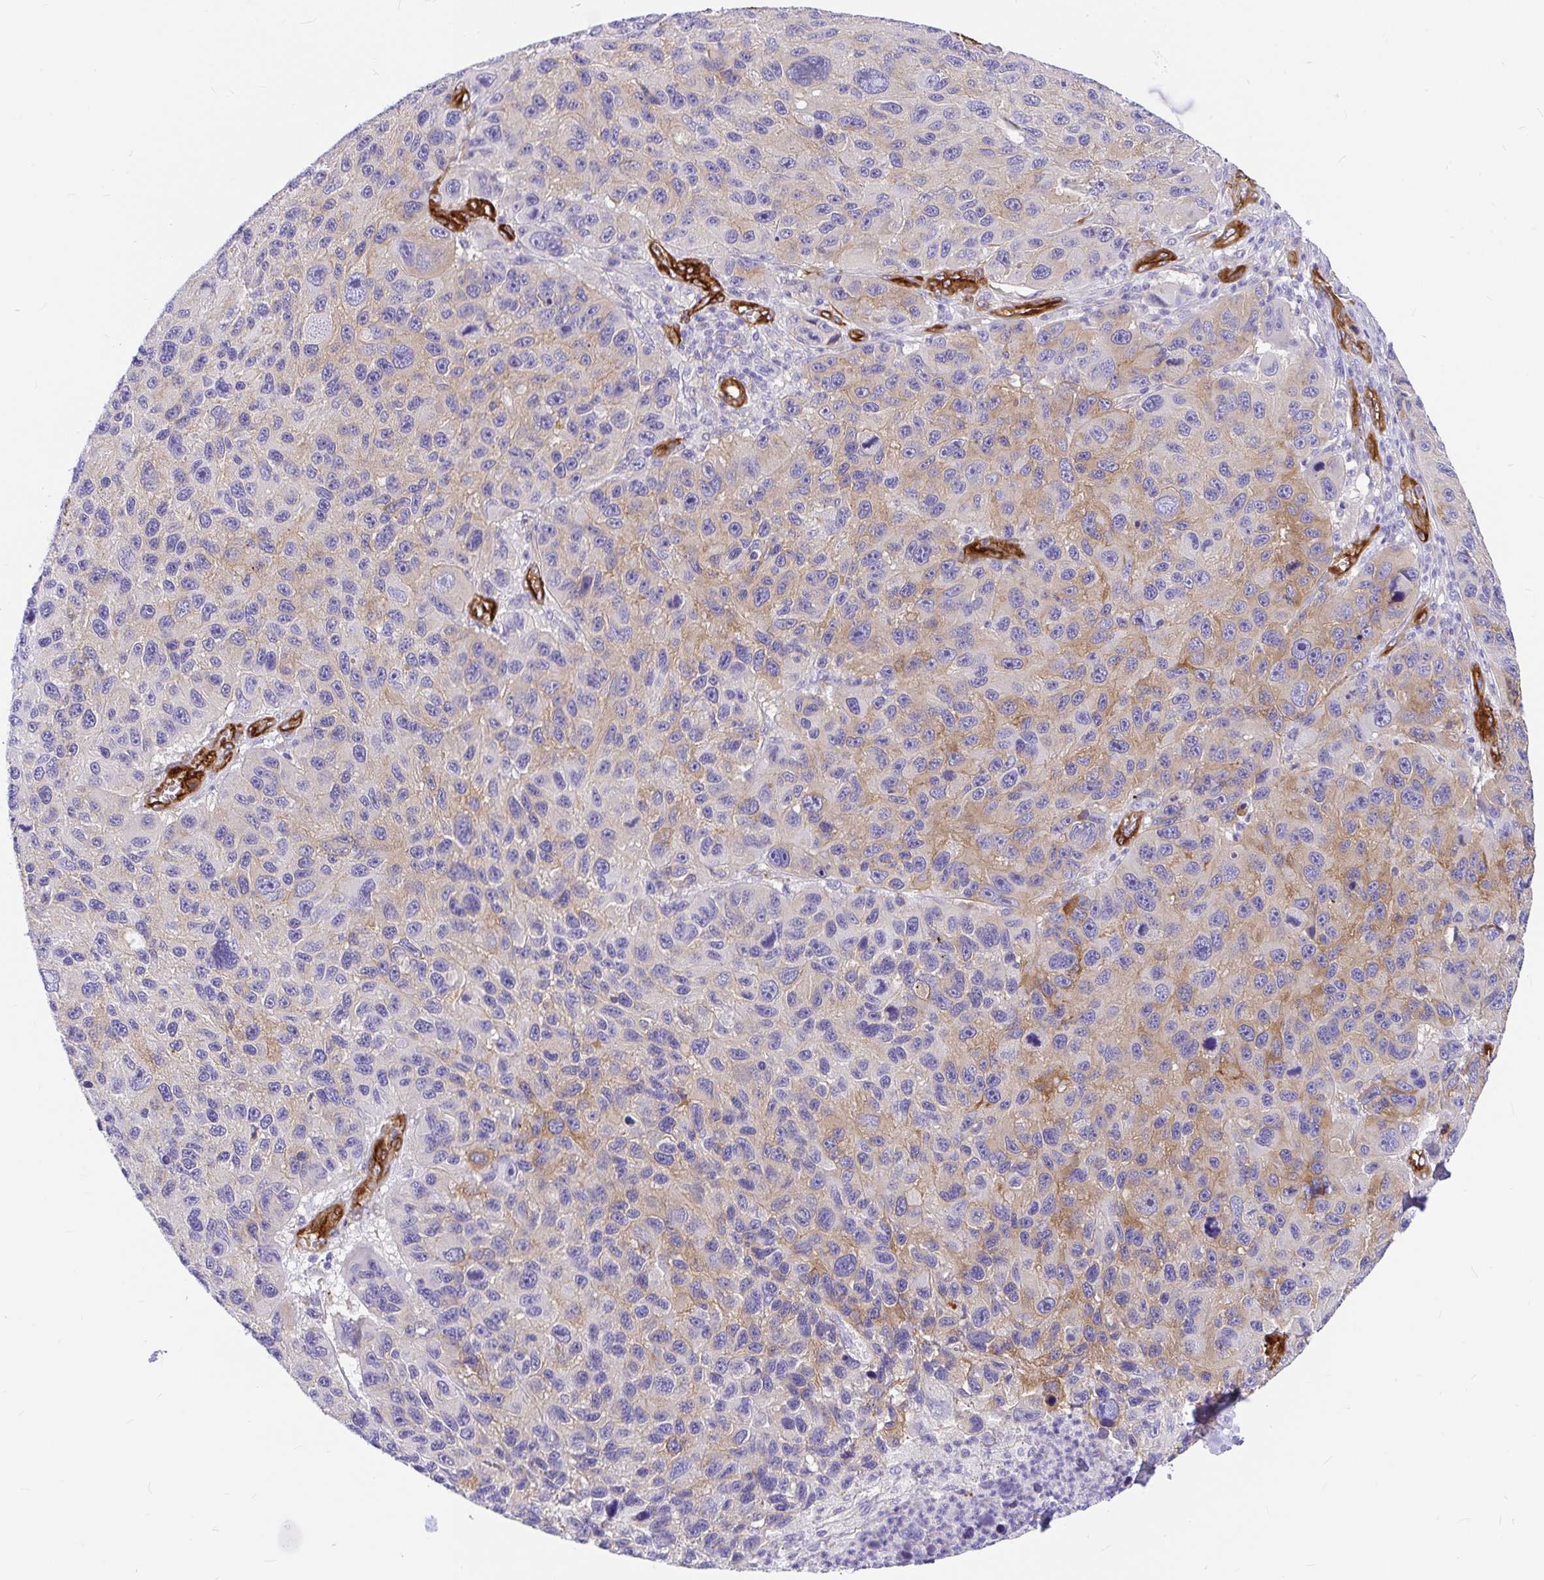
{"staining": {"intensity": "weak", "quantity": "<25%", "location": "cytoplasmic/membranous"}, "tissue": "melanoma", "cell_type": "Tumor cells", "image_type": "cancer", "snomed": [{"axis": "morphology", "description": "Malignant melanoma, NOS"}, {"axis": "topography", "description": "Skin"}], "caption": "High magnification brightfield microscopy of malignant melanoma stained with DAB (3,3'-diaminobenzidine) (brown) and counterstained with hematoxylin (blue): tumor cells show no significant expression. (IHC, brightfield microscopy, high magnification).", "gene": "MYO1B", "patient": {"sex": "male", "age": 53}}